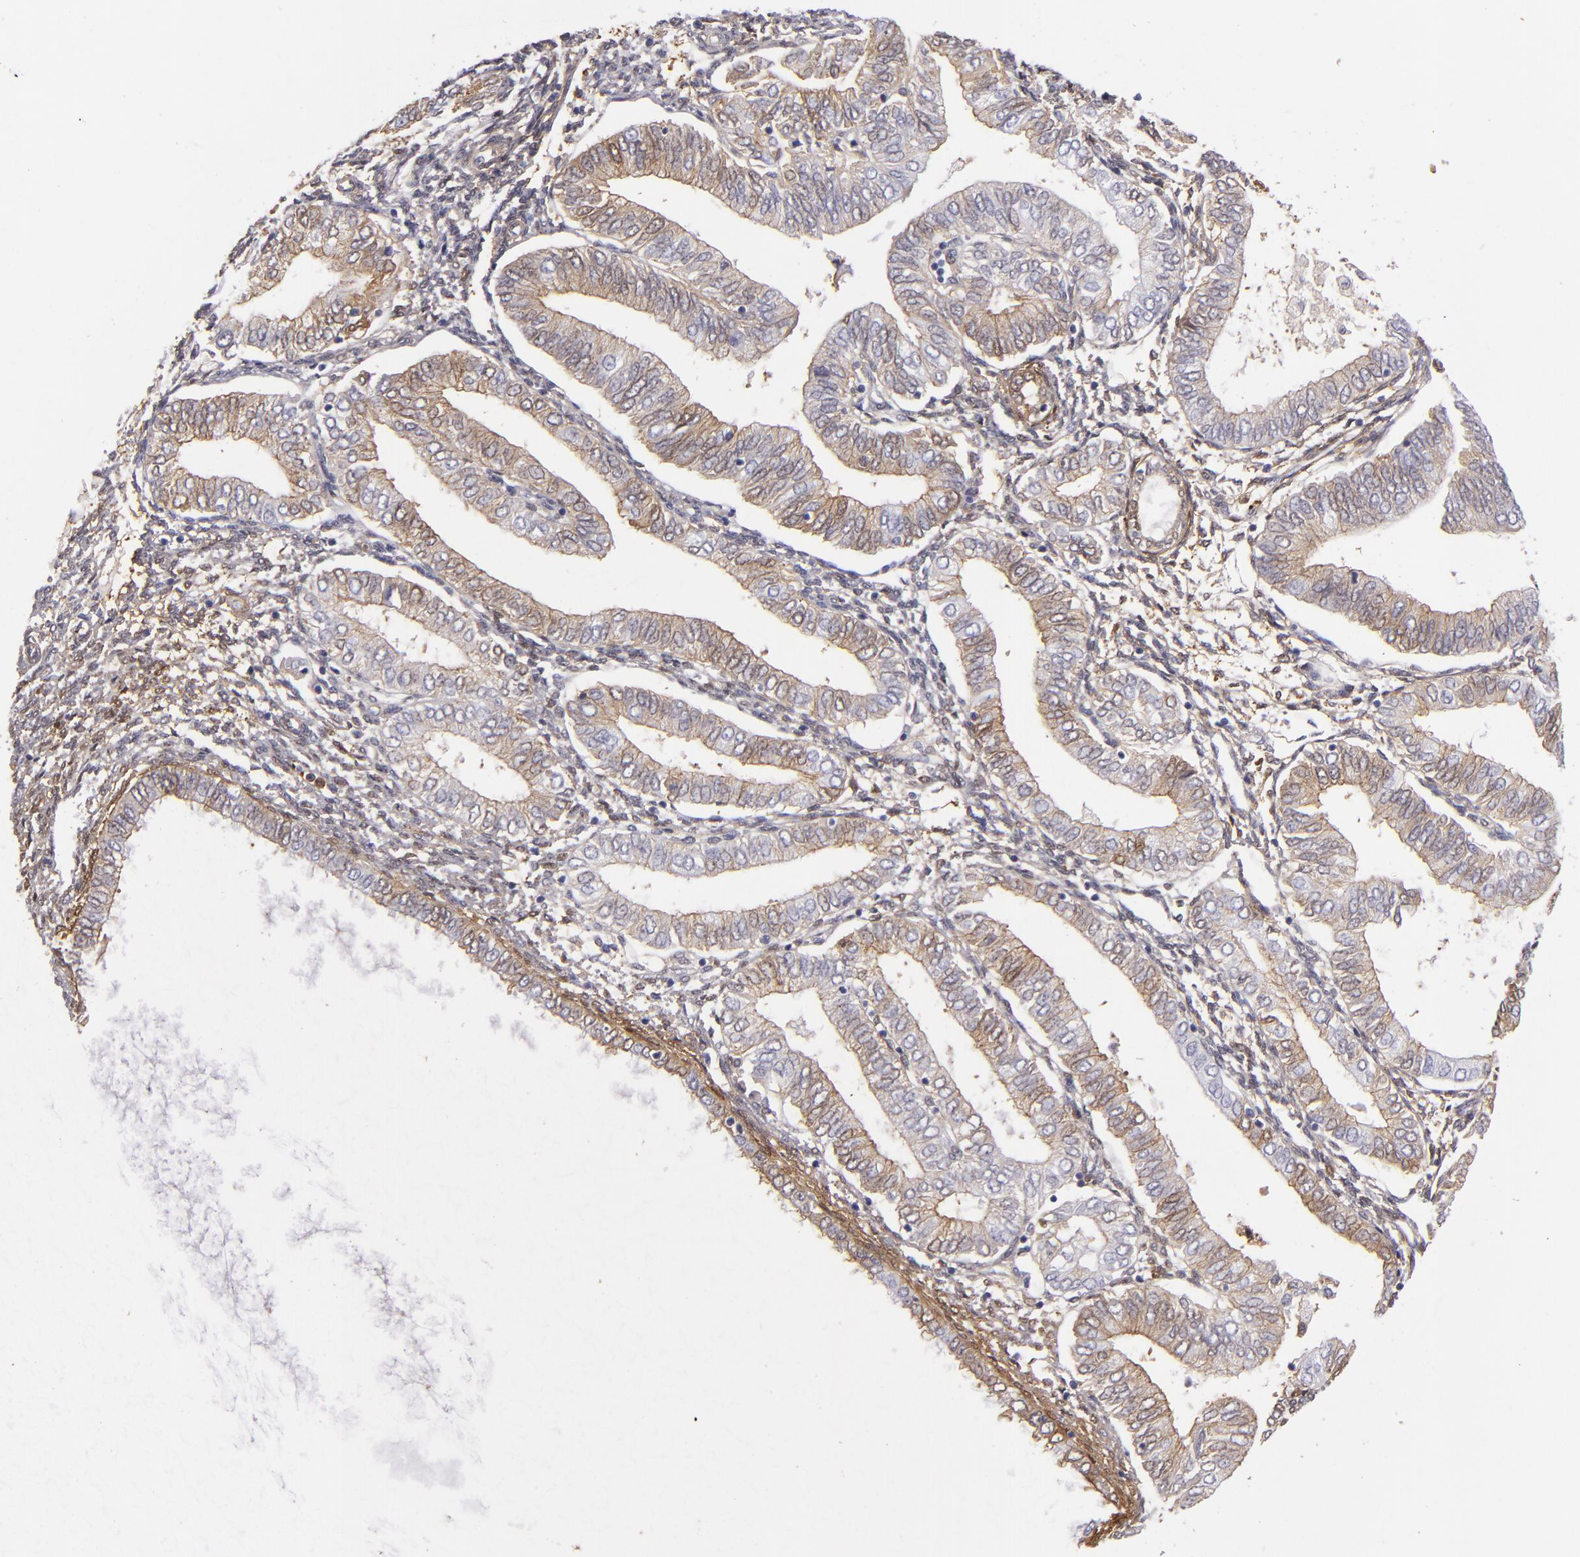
{"staining": {"intensity": "weak", "quantity": "25%-75%", "location": "cytoplasmic/membranous"}, "tissue": "endometrial cancer", "cell_type": "Tumor cells", "image_type": "cancer", "snomed": [{"axis": "morphology", "description": "Adenocarcinoma, NOS"}, {"axis": "topography", "description": "Endometrium"}], "caption": "This is a photomicrograph of immunohistochemistry (IHC) staining of adenocarcinoma (endometrial), which shows weak positivity in the cytoplasmic/membranous of tumor cells.", "gene": "VCL", "patient": {"sex": "female", "age": 51}}